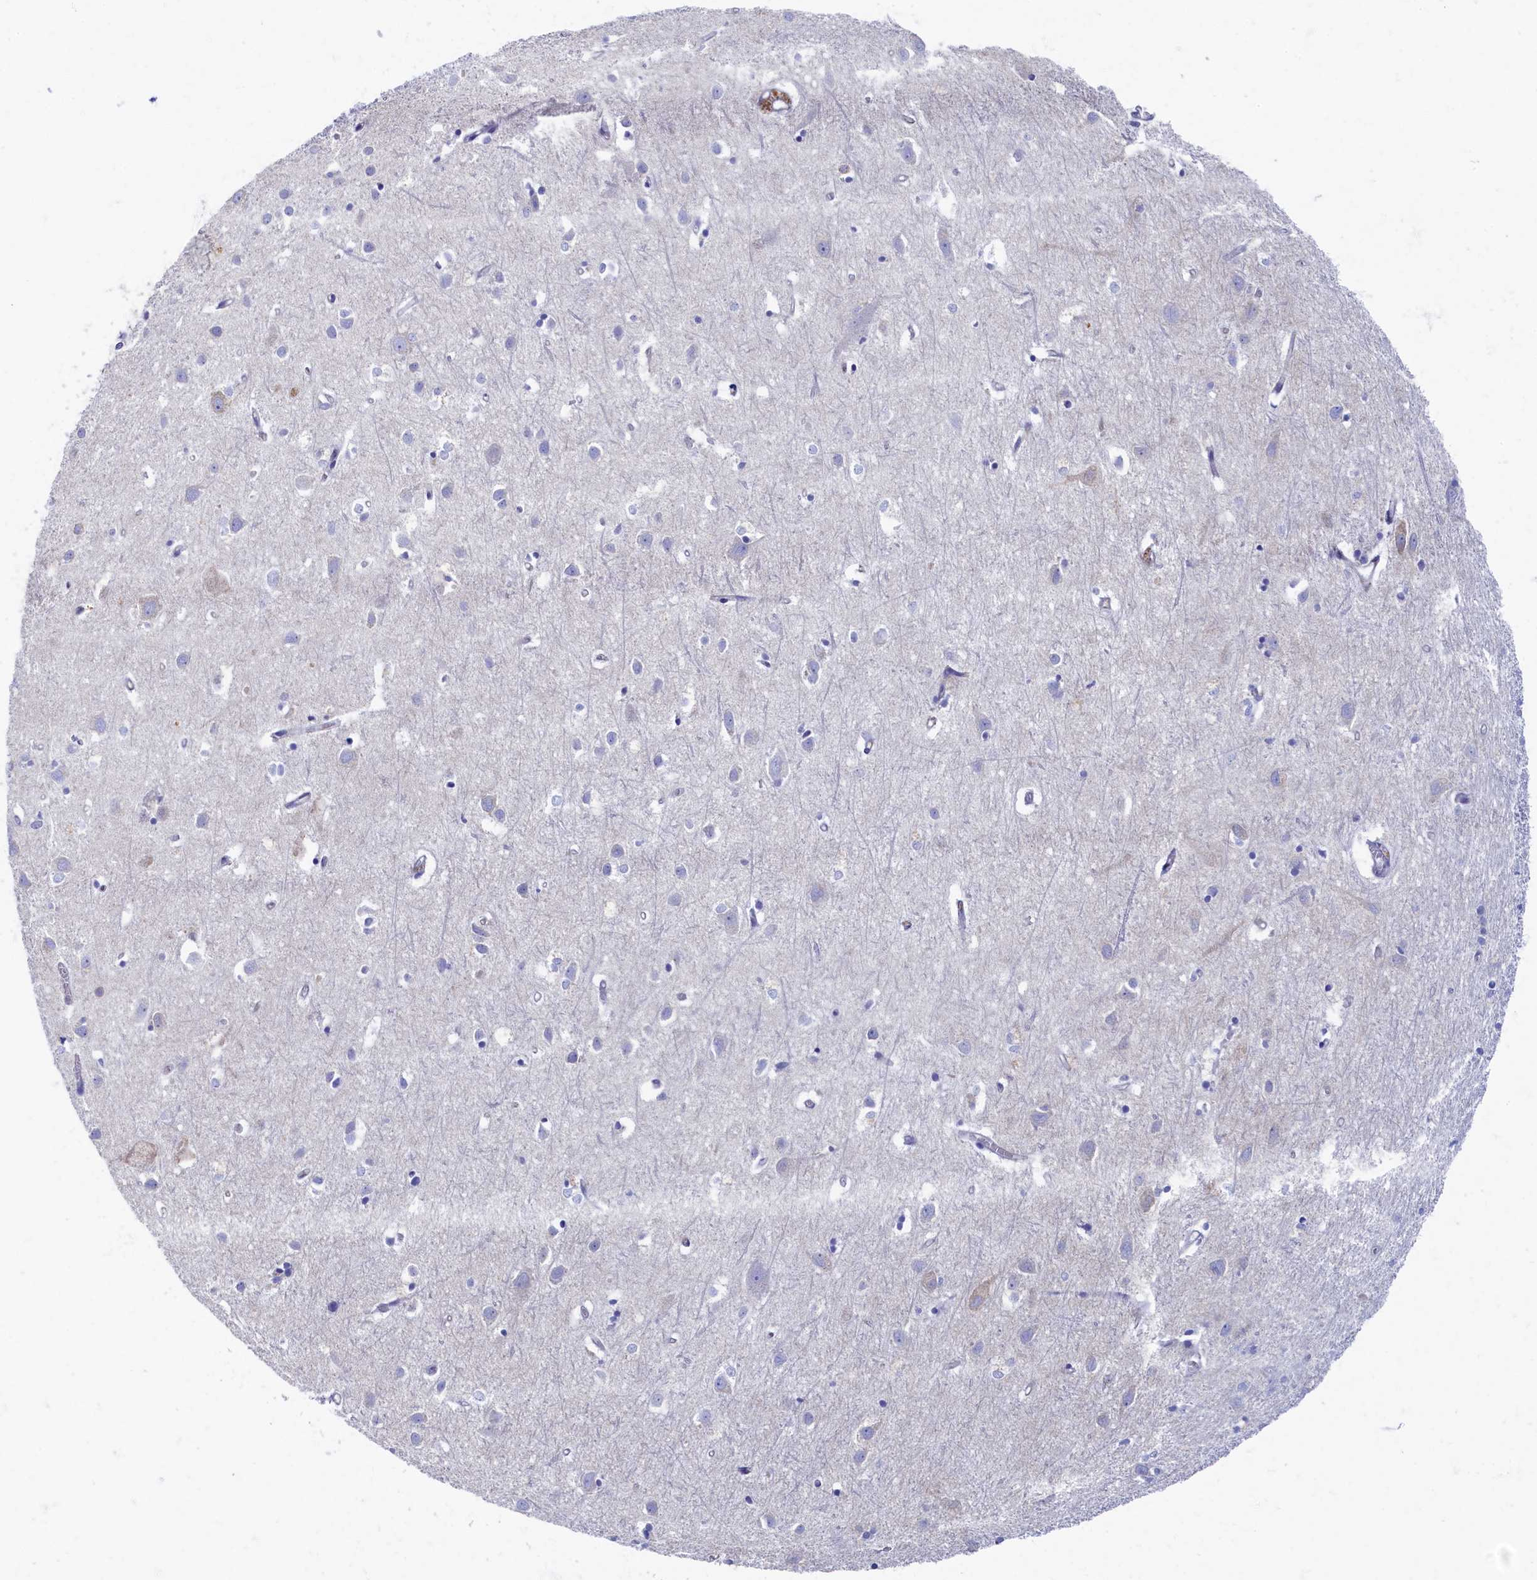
{"staining": {"intensity": "negative", "quantity": "none", "location": "none"}, "tissue": "cerebral cortex", "cell_type": "Endothelial cells", "image_type": "normal", "snomed": [{"axis": "morphology", "description": "Normal tissue, NOS"}, {"axis": "topography", "description": "Cerebral cortex"}], "caption": "Endothelial cells show no significant protein expression in unremarkable cerebral cortex. (Stains: DAB (3,3'-diaminobenzidine) immunohistochemistry with hematoxylin counter stain, Microscopy: brightfield microscopy at high magnification).", "gene": "OCIAD2", "patient": {"sex": "female", "age": 64}}